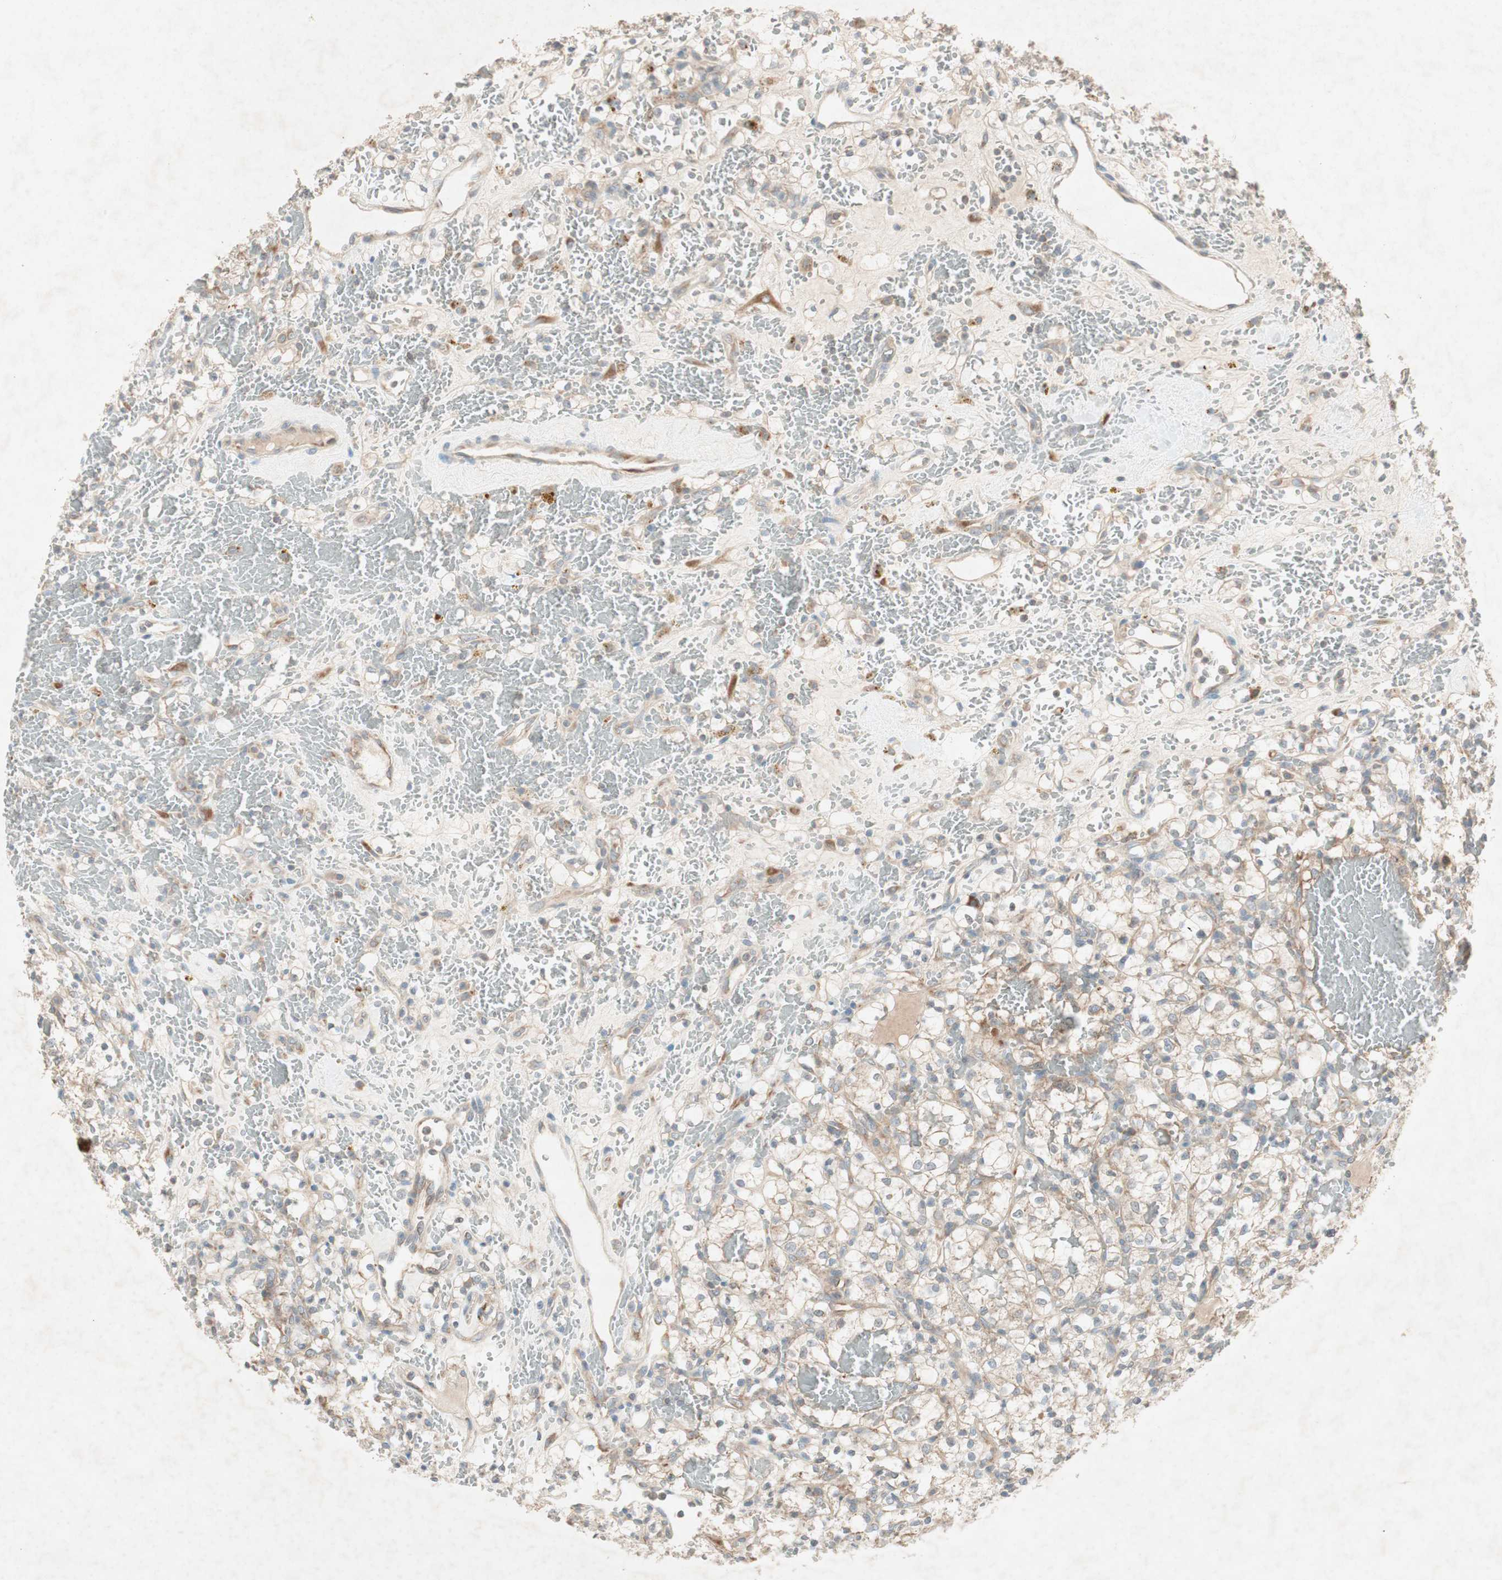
{"staining": {"intensity": "weak", "quantity": ">75%", "location": "cytoplasmic/membranous"}, "tissue": "renal cancer", "cell_type": "Tumor cells", "image_type": "cancer", "snomed": [{"axis": "morphology", "description": "Adenocarcinoma, NOS"}, {"axis": "topography", "description": "Kidney"}], "caption": "Immunohistochemical staining of human adenocarcinoma (renal) reveals low levels of weak cytoplasmic/membranous expression in about >75% of tumor cells.", "gene": "RPL23", "patient": {"sex": "female", "age": 60}}